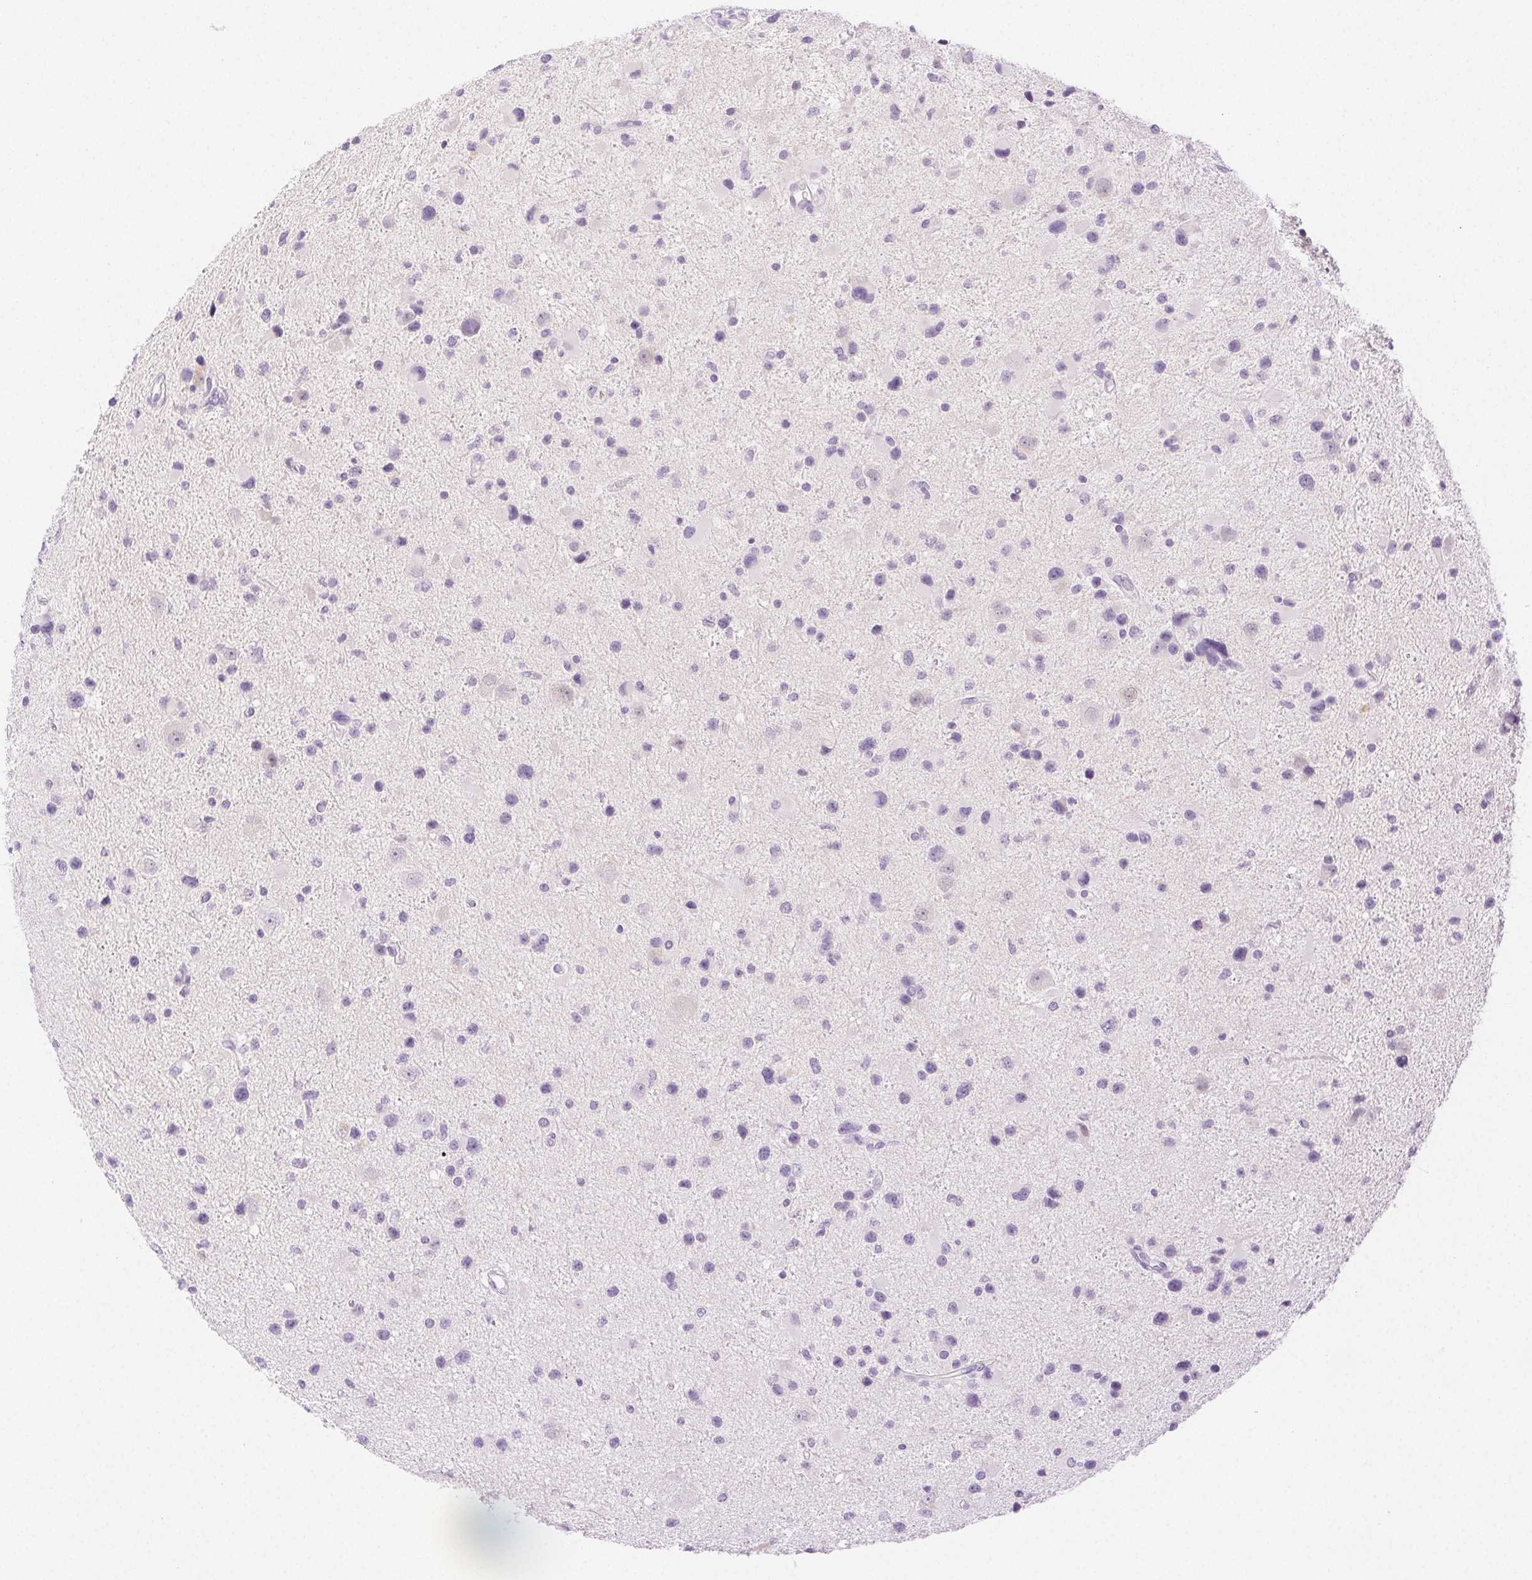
{"staining": {"intensity": "negative", "quantity": "none", "location": "none"}, "tissue": "glioma", "cell_type": "Tumor cells", "image_type": "cancer", "snomed": [{"axis": "morphology", "description": "Glioma, malignant, Low grade"}, {"axis": "topography", "description": "Brain"}], "caption": "There is no significant staining in tumor cells of malignant low-grade glioma.", "gene": "SPACA4", "patient": {"sex": "female", "age": 32}}